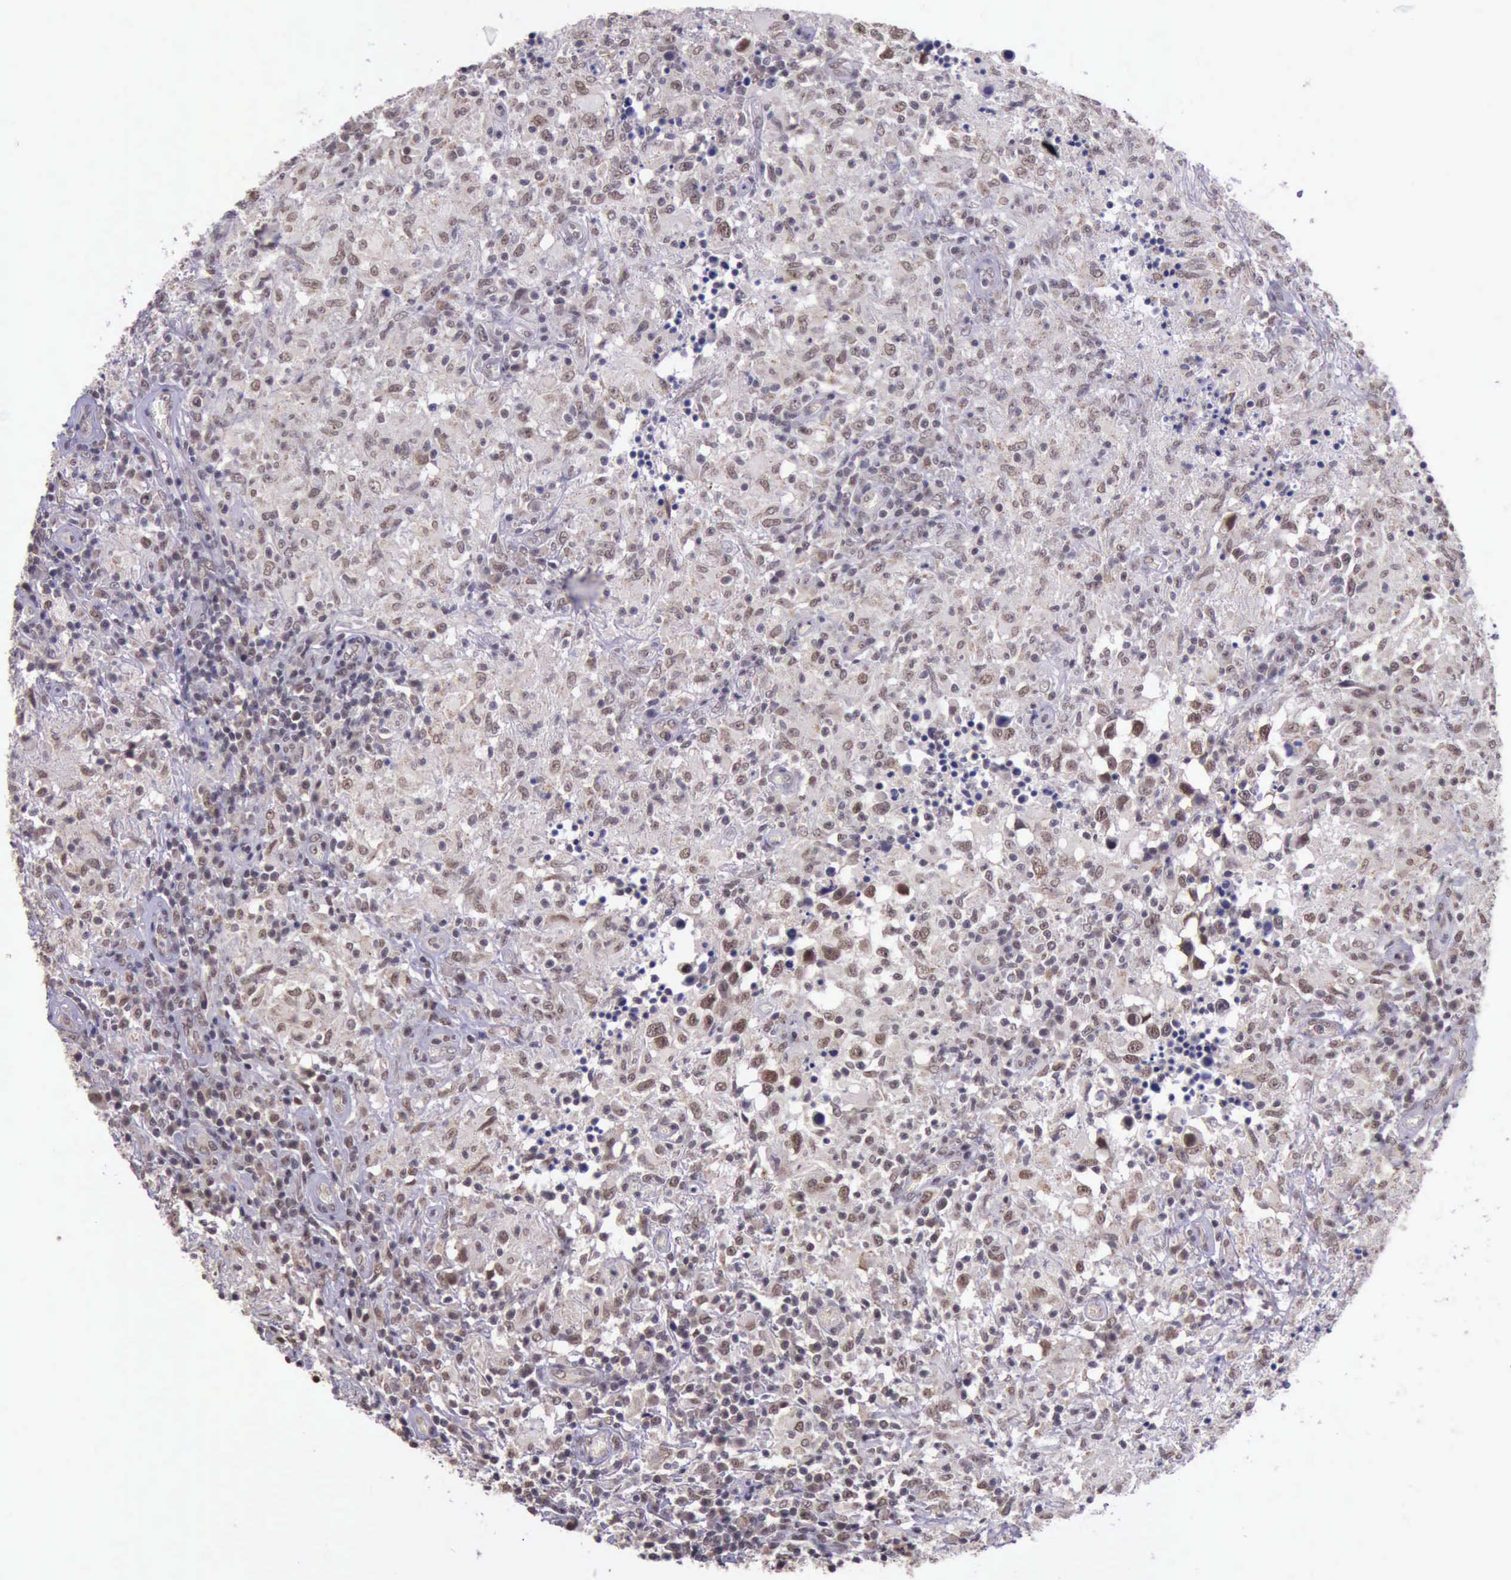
{"staining": {"intensity": "moderate", "quantity": ">75%", "location": "cytoplasmic/membranous,nuclear"}, "tissue": "testis cancer", "cell_type": "Tumor cells", "image_type": "cancer", "snomed": [{"axis": "morphology", "description": "Seminoma, NOS"}, {"axis": "topography", "description": "Testis"}], "caption": "Testis cancer tissue exhibits moderate cytoplasmic/membranous and nuclear staining in approximately >75% of tumor cells", "gene": "PRPF39", "patient": {"sex": "male", "age": 34}}